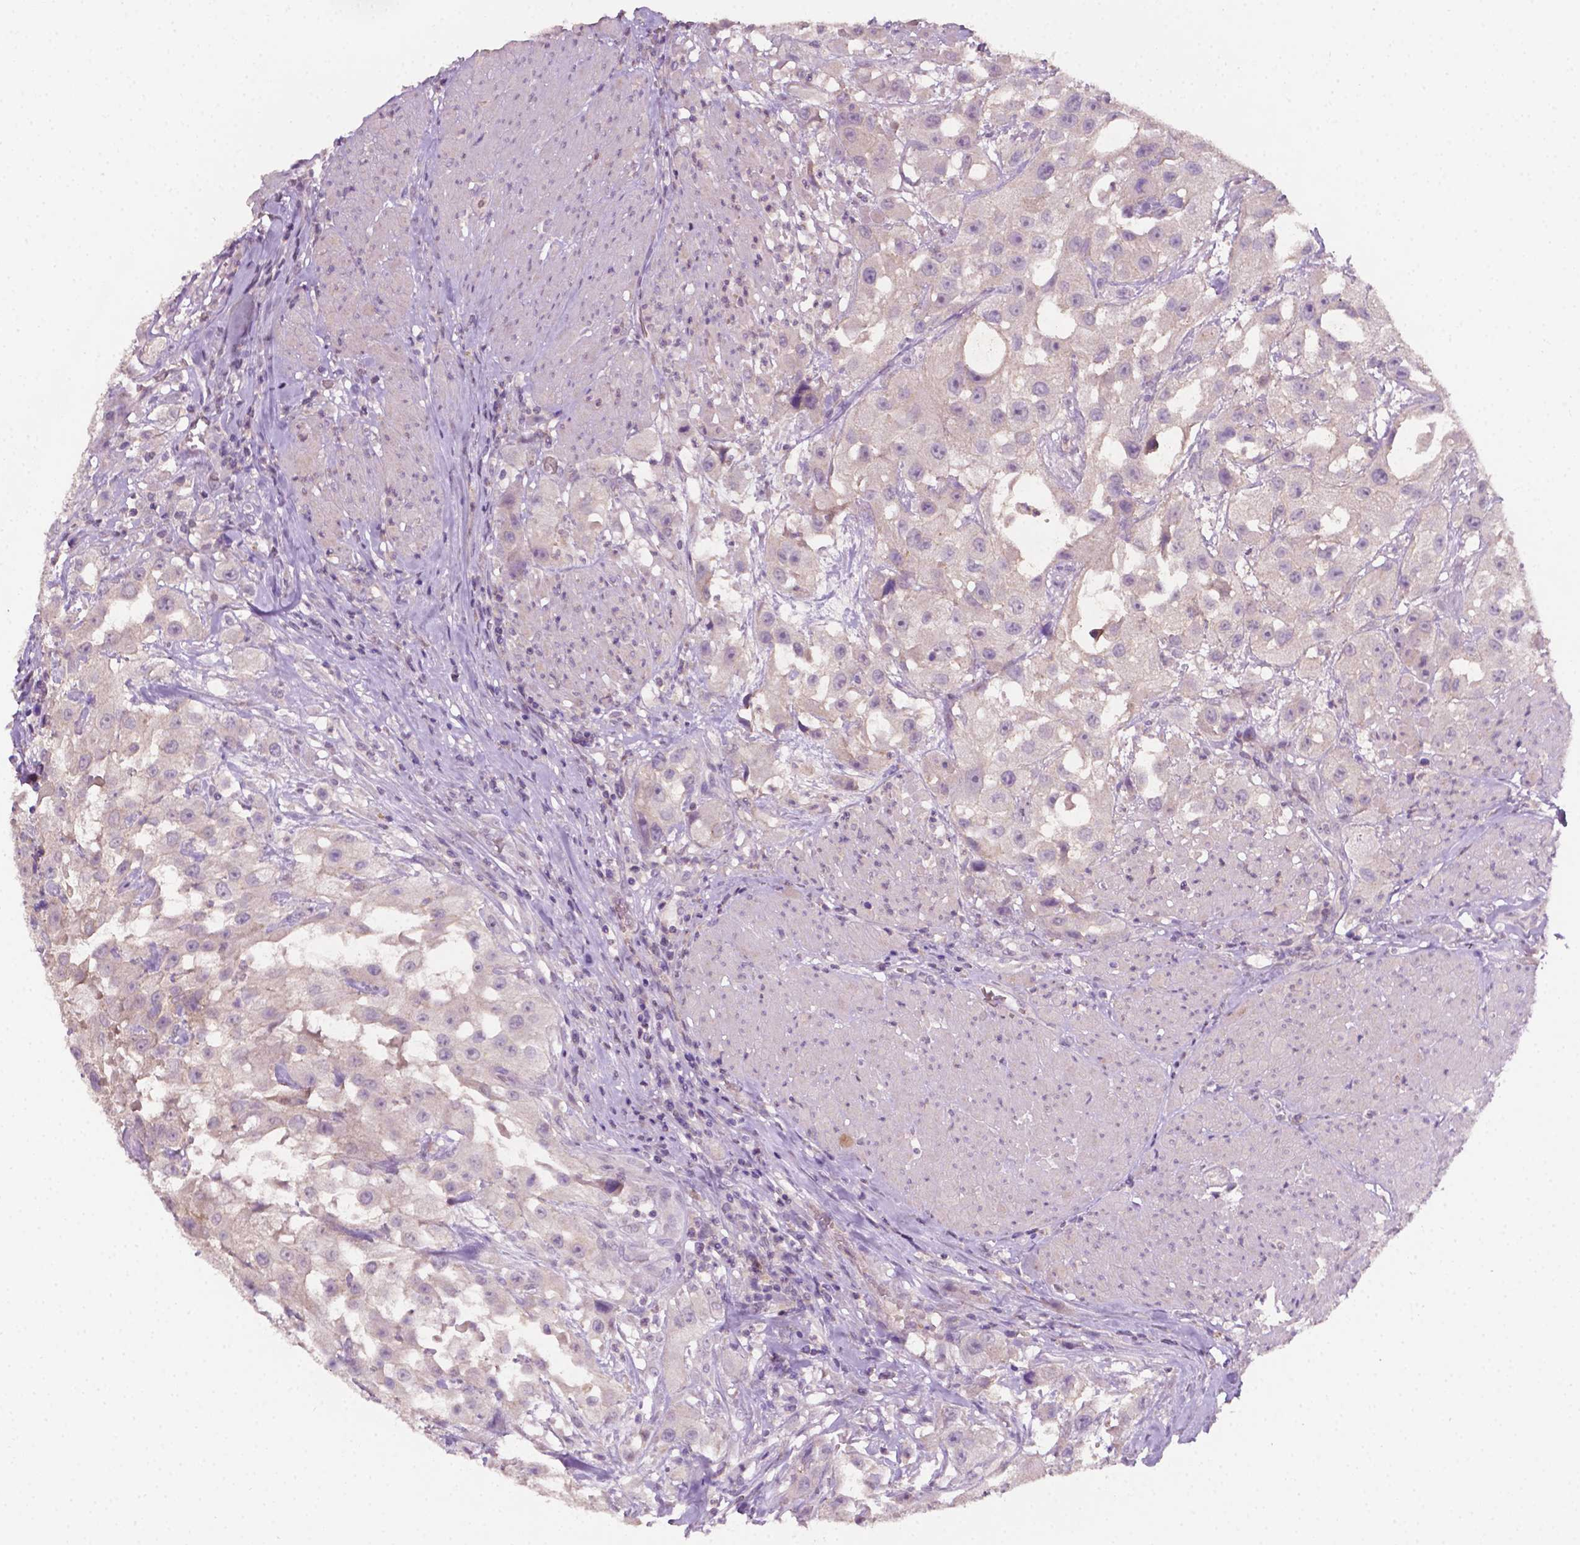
{"staining": {"intensity": "negative", "quantity": "none", "location": "none"}, "tissue": "urothelial cancer", "cell_type": "Tumor cells", "image_type": "cancer", "snomed": [{"axis": "morphology", "description": "Urothelial carcinoma, High grade"}, {"axis": "topography", "description": "Urinary bladder"}], "caption": "DAB (3,3'-diaminobenzidine) immunohistochemical staining of high-grade urothelial carcinoma shows no significant expression in tumor cells.", "gene": "EGFR", "patient": {"sex": "male", "age": 79}}